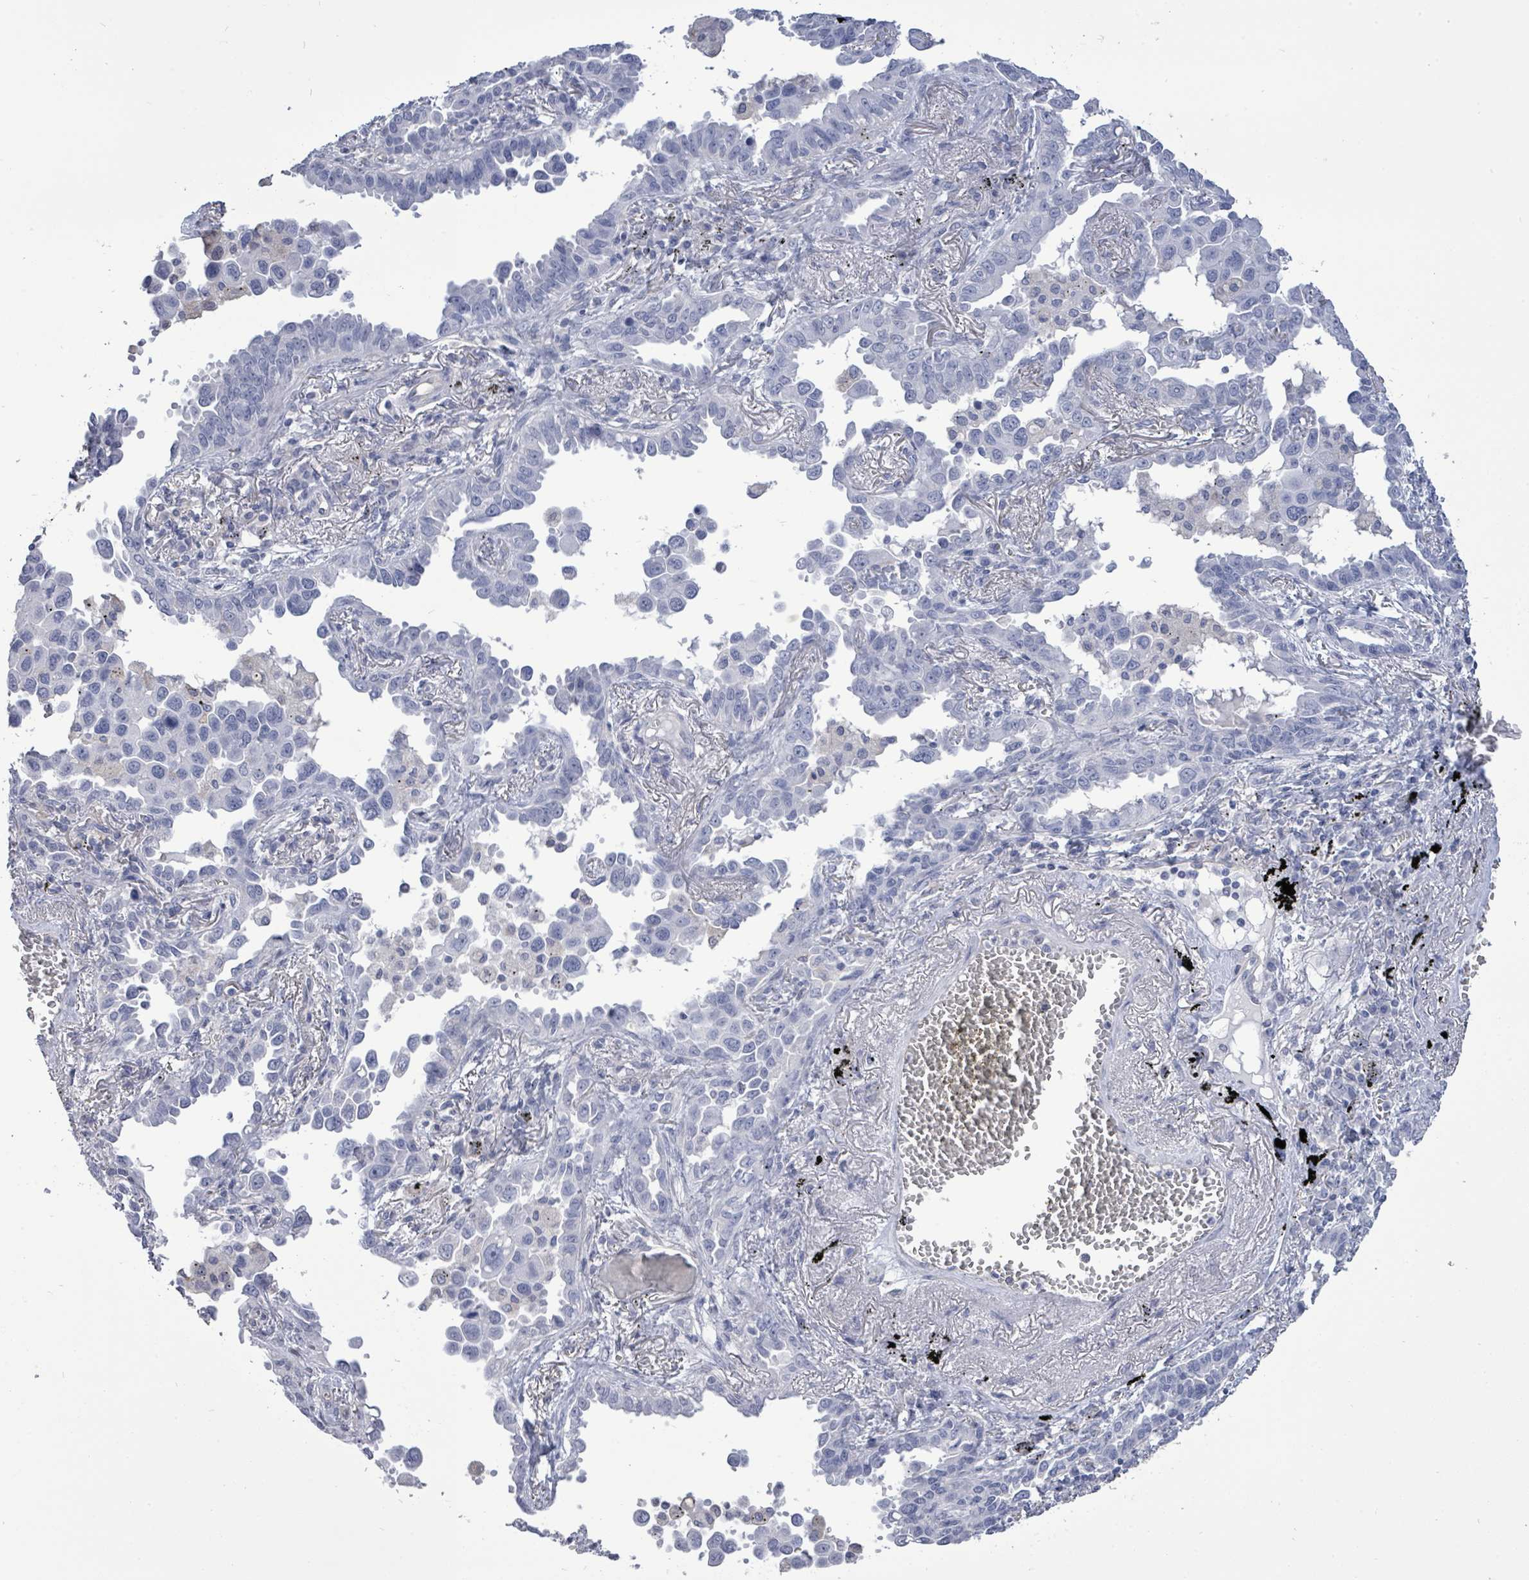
{"staining": {"intensity": "negative", "quantity": "none", "location": "none"}, "tissue": "lung cancer", "cell_type": "Tumor cells", "image_type": "cancer", "snomed": [{"axis": "morphology", "description": "Adenocarcinoma, NOS"}, {"axis": "topography", "description": "Lung"}], "caption": "Immunohistochemical staining of lung cancer demonstrates no significant positivity in tumor cells.", "gene": "CT45A5", "patient": {"sex": "male", "age": 67}}